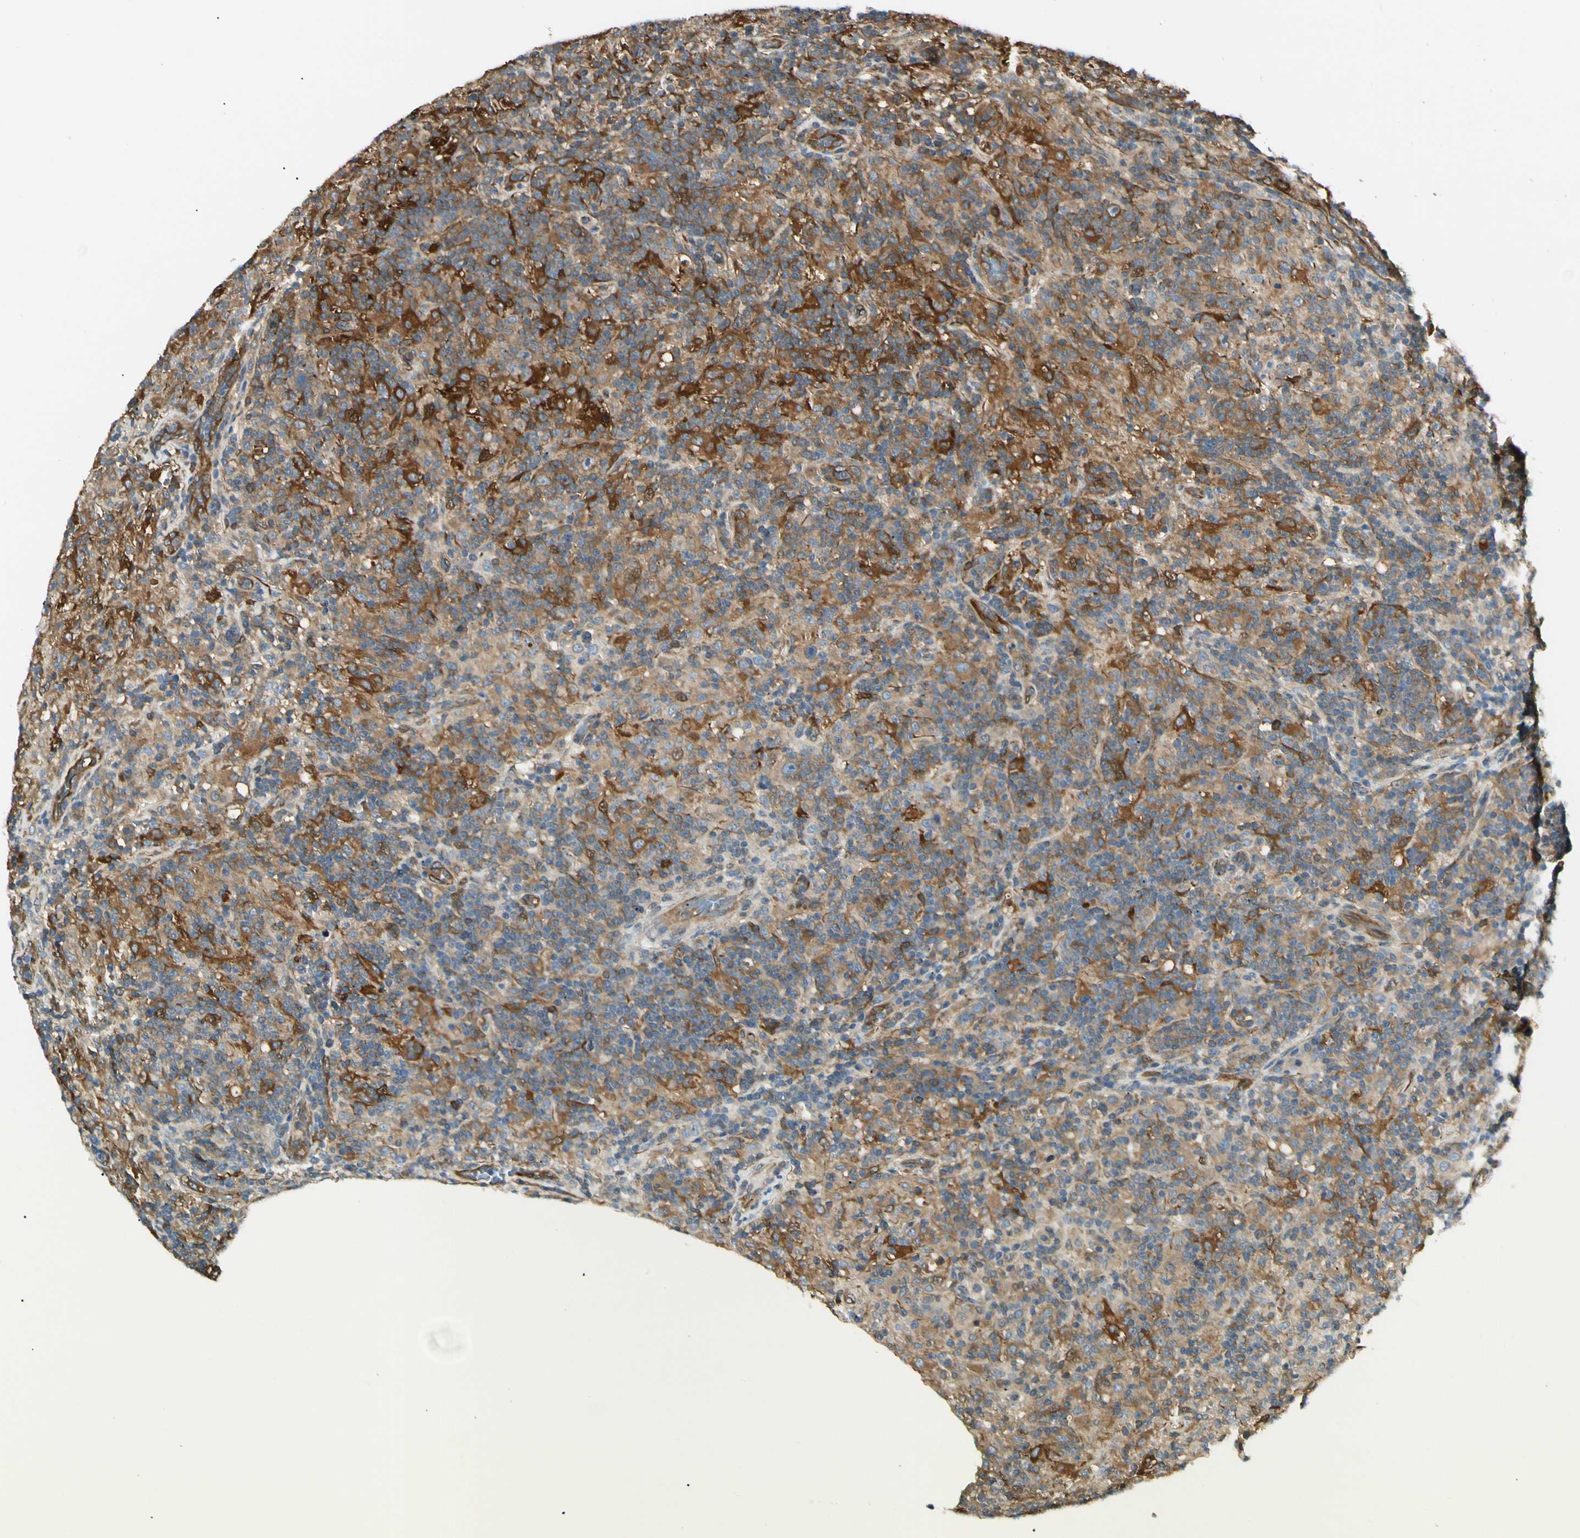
{"staining": {"intensity": "strong", "quantity": ">75%", "location": "cytoplasmic/membranous"}, "tissue": "lymphoma", "cell_type": "Tumor cells", "image_type": "cancer", "snomed": [{"axis": "morphology", "description": "Hodgkin's disease, NOS"}, {"axis": "topography", "description": "Lymph node"}], "caption": "Brown immunohistochemical staining in human lymphoma displays strong cytoplasmic/membranous positivity in about >75% of tumor cells.", "gene": "FTH1", "patient": {"sex": "male", "age": 70}}